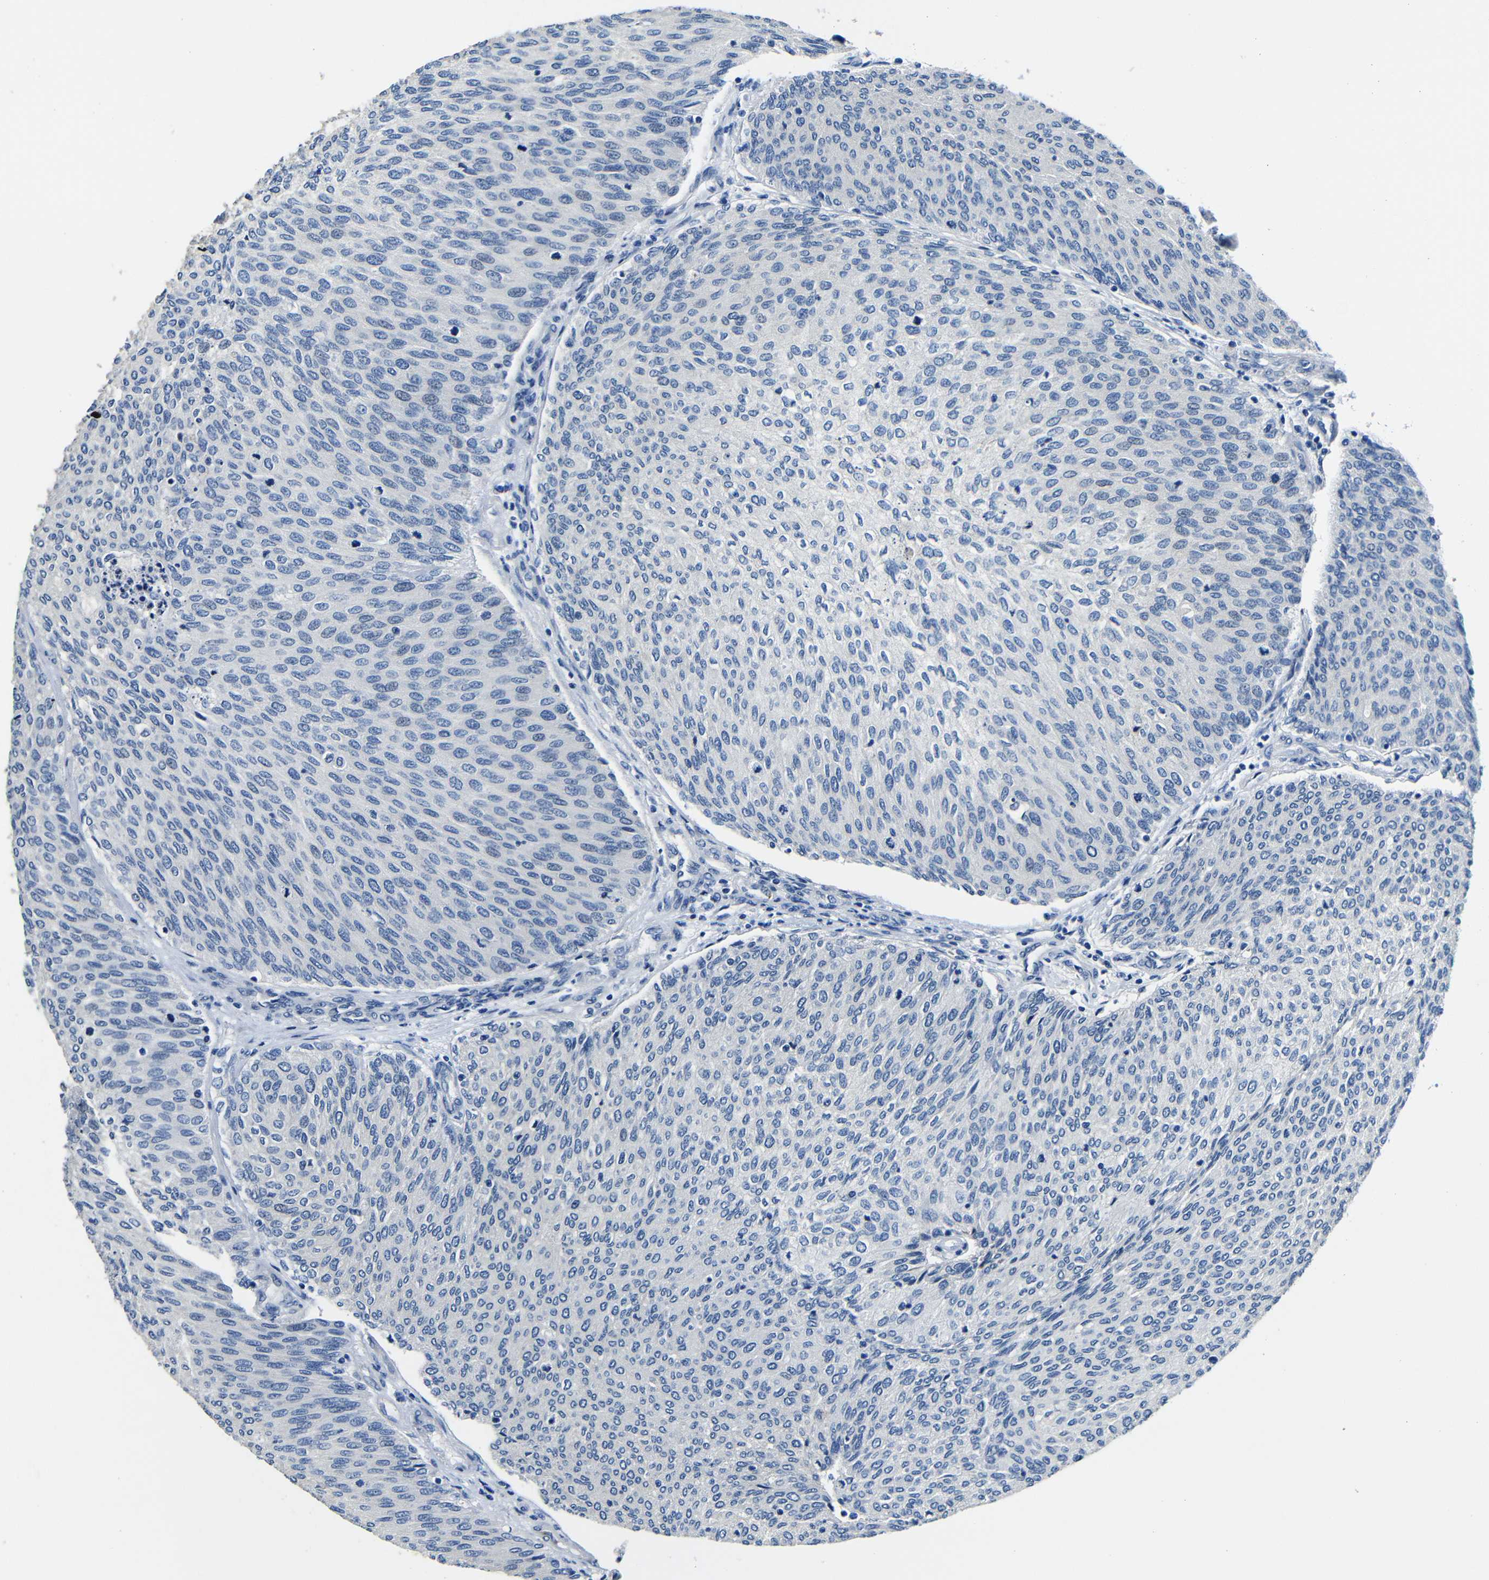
{"staining": {"intensity": "negative", "quantity": "none", "location": "none"}, "tissue": "urothelial cancer", "cell_type": "Tumor cells", "image_type": "cancer", "snomed": [{"axis": "morphology", "description": "Urothelial carcinoma, Low grade"}, {"axis": "topography", "description": "Urinary bladder"}], "caption": "Urothelial carcinoma (low-grade) stained for a protein using immunohistochemistry (IHC) exhibits no expression tumor cells.", "gene": "TNFAIP1", "patient": {"sex": "female", "age": 79}}